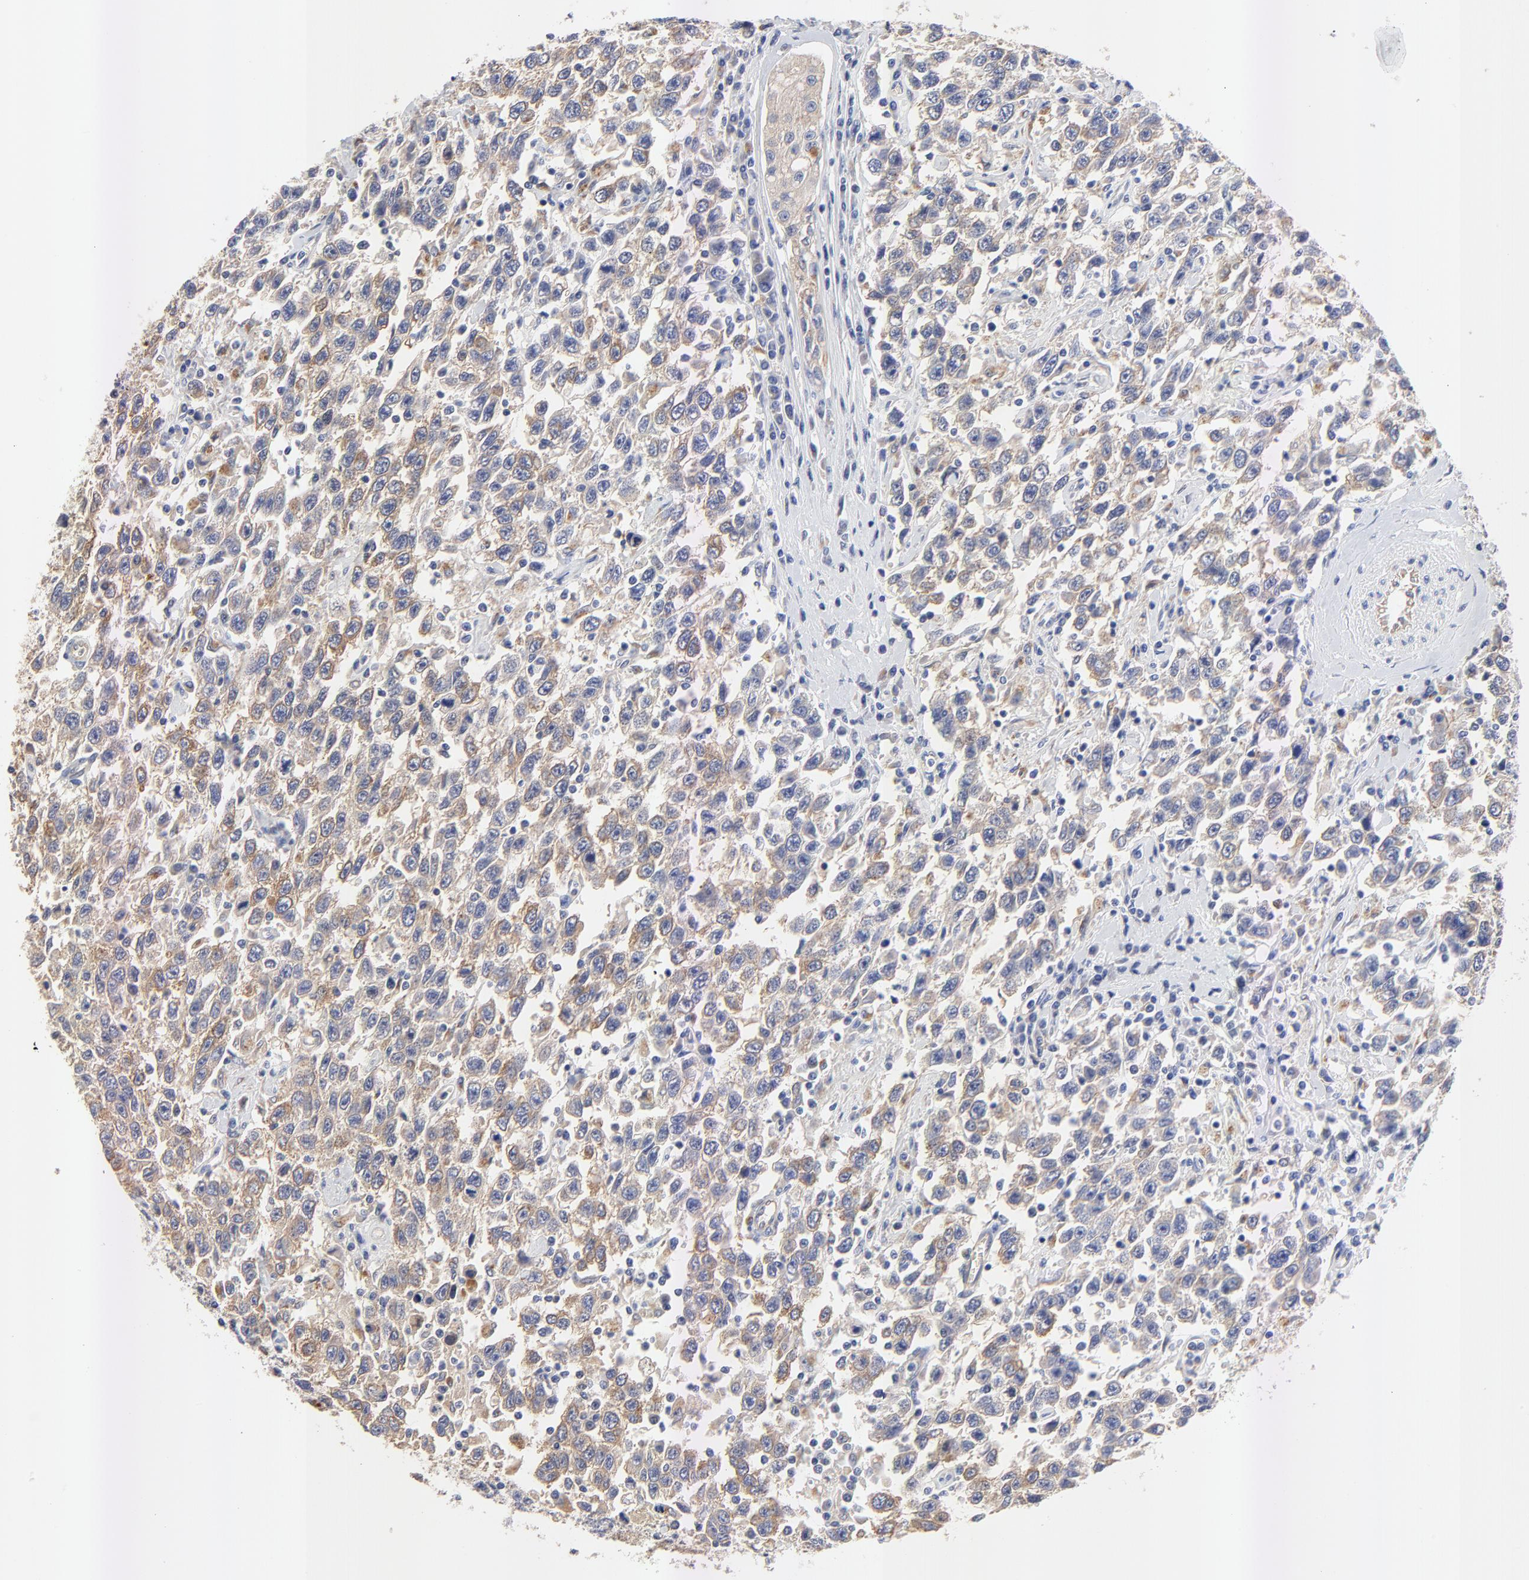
{"staining": {"intensity": "moderate", "quantity": ">75%", "location": "cytoplasmic/membranous"}, "tissue": "testis cancer", "cell_type": "Tumor cells", "image_type": "cancer", "snomed": [{"axis": "morphology", "description": "Seminoma, NOS"}, {"axis": "topography", "description": "Testis"}], "caption": "IHC of human testis cancer shows medium levels of moderate cytoplasmic/membranous staining in about >75% of tumor cells. Nuclei are stained in blue.", "gene": "FBXL2", "patient": {"sex": "male", "age": 41}}